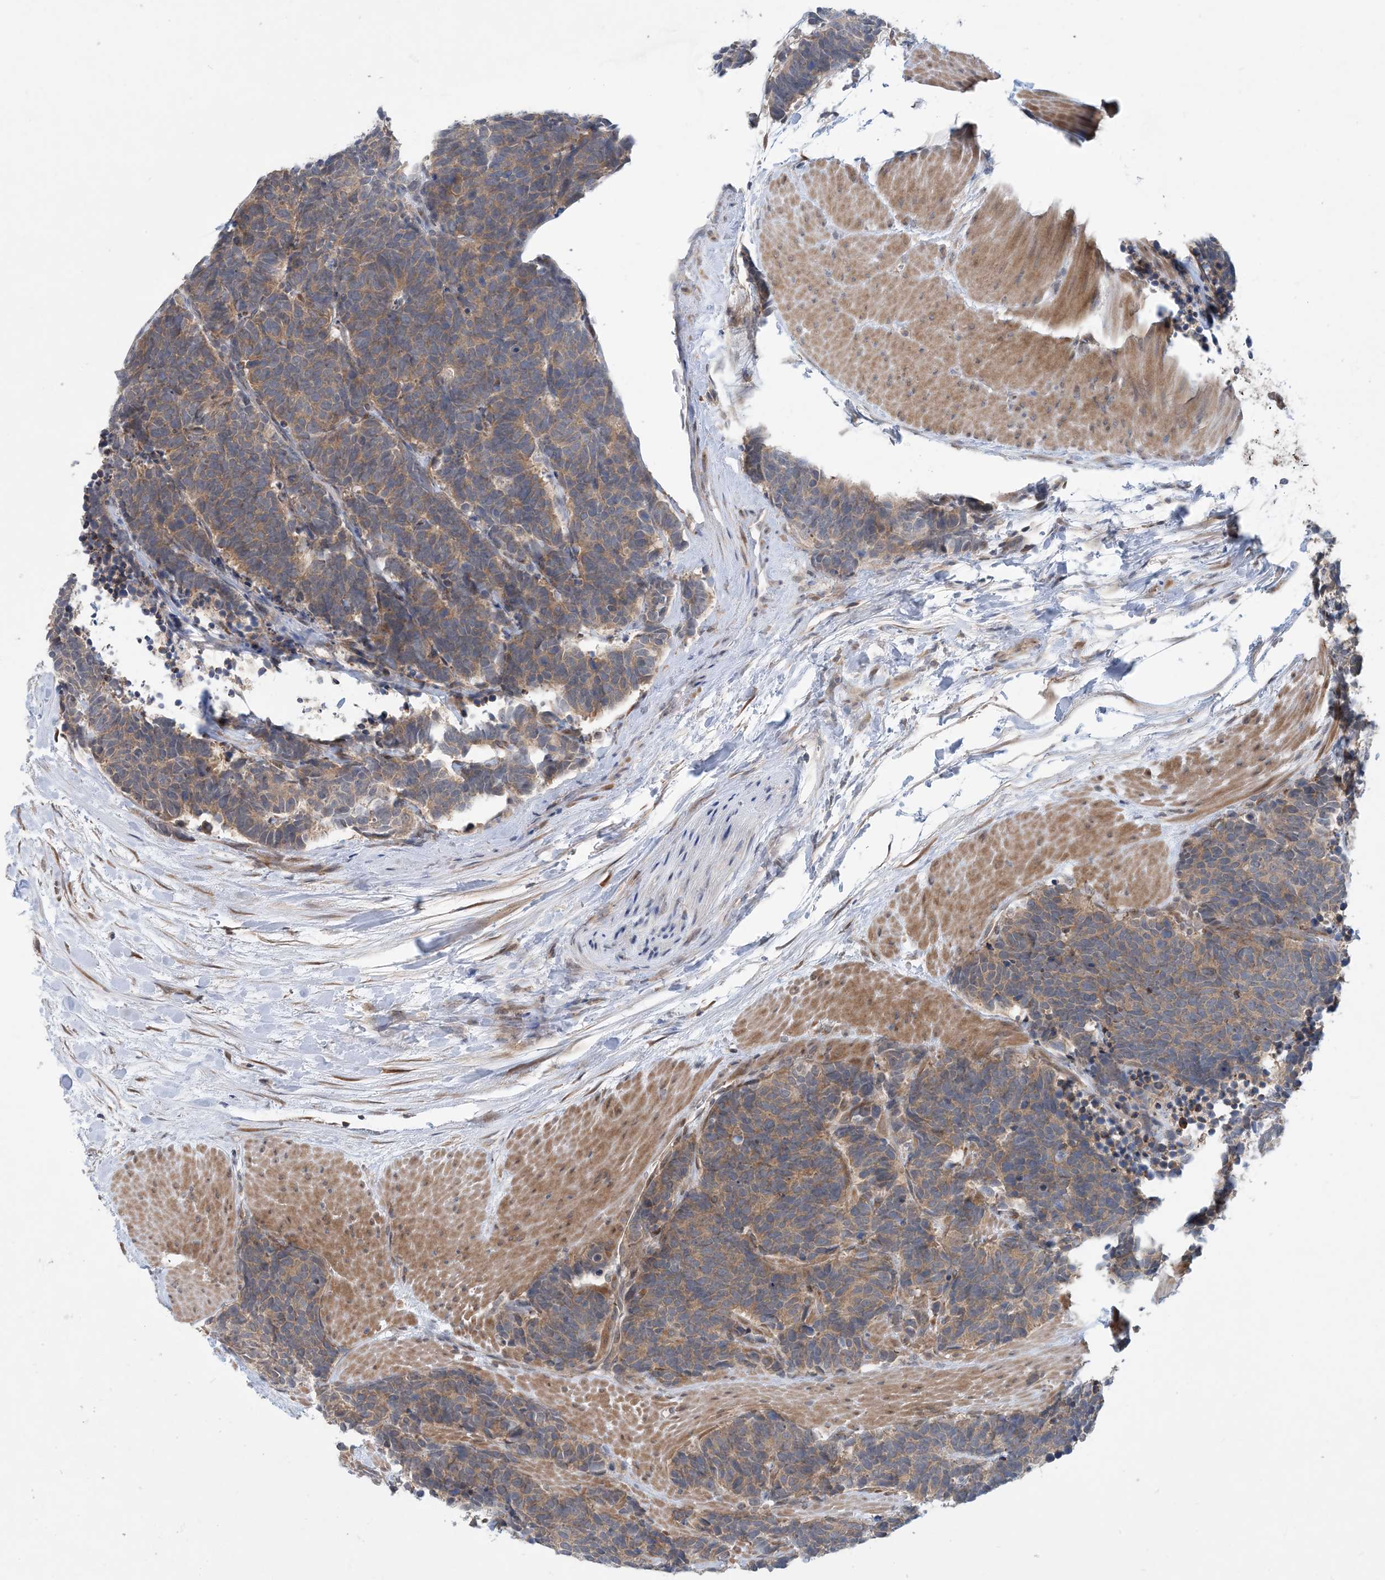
{"staining": {"intensity": "weak", "quantity": ">75%", "location": "cytoplasmic/membranous"}, "tissue": "carcinoid", "cell_type": "Tumor cells", "image_type": "cancer", "snomed": [{"axis": "morphology", "description": "Carcinoma, NOS"}, {"axis": "morphology", "description": "Carcinoid, malignant, NOS"}, {"axis": "topography", "description": "Urinary bladder"}], "caption": "Approximately >75% of tumor cells in carcinoid display weak cytoplasmic/membranous protein expression as visualized by brown immunohistochemical staining.", "gene": "PHOSPHO2", "patient": {"sex": "male", "age": 57}}